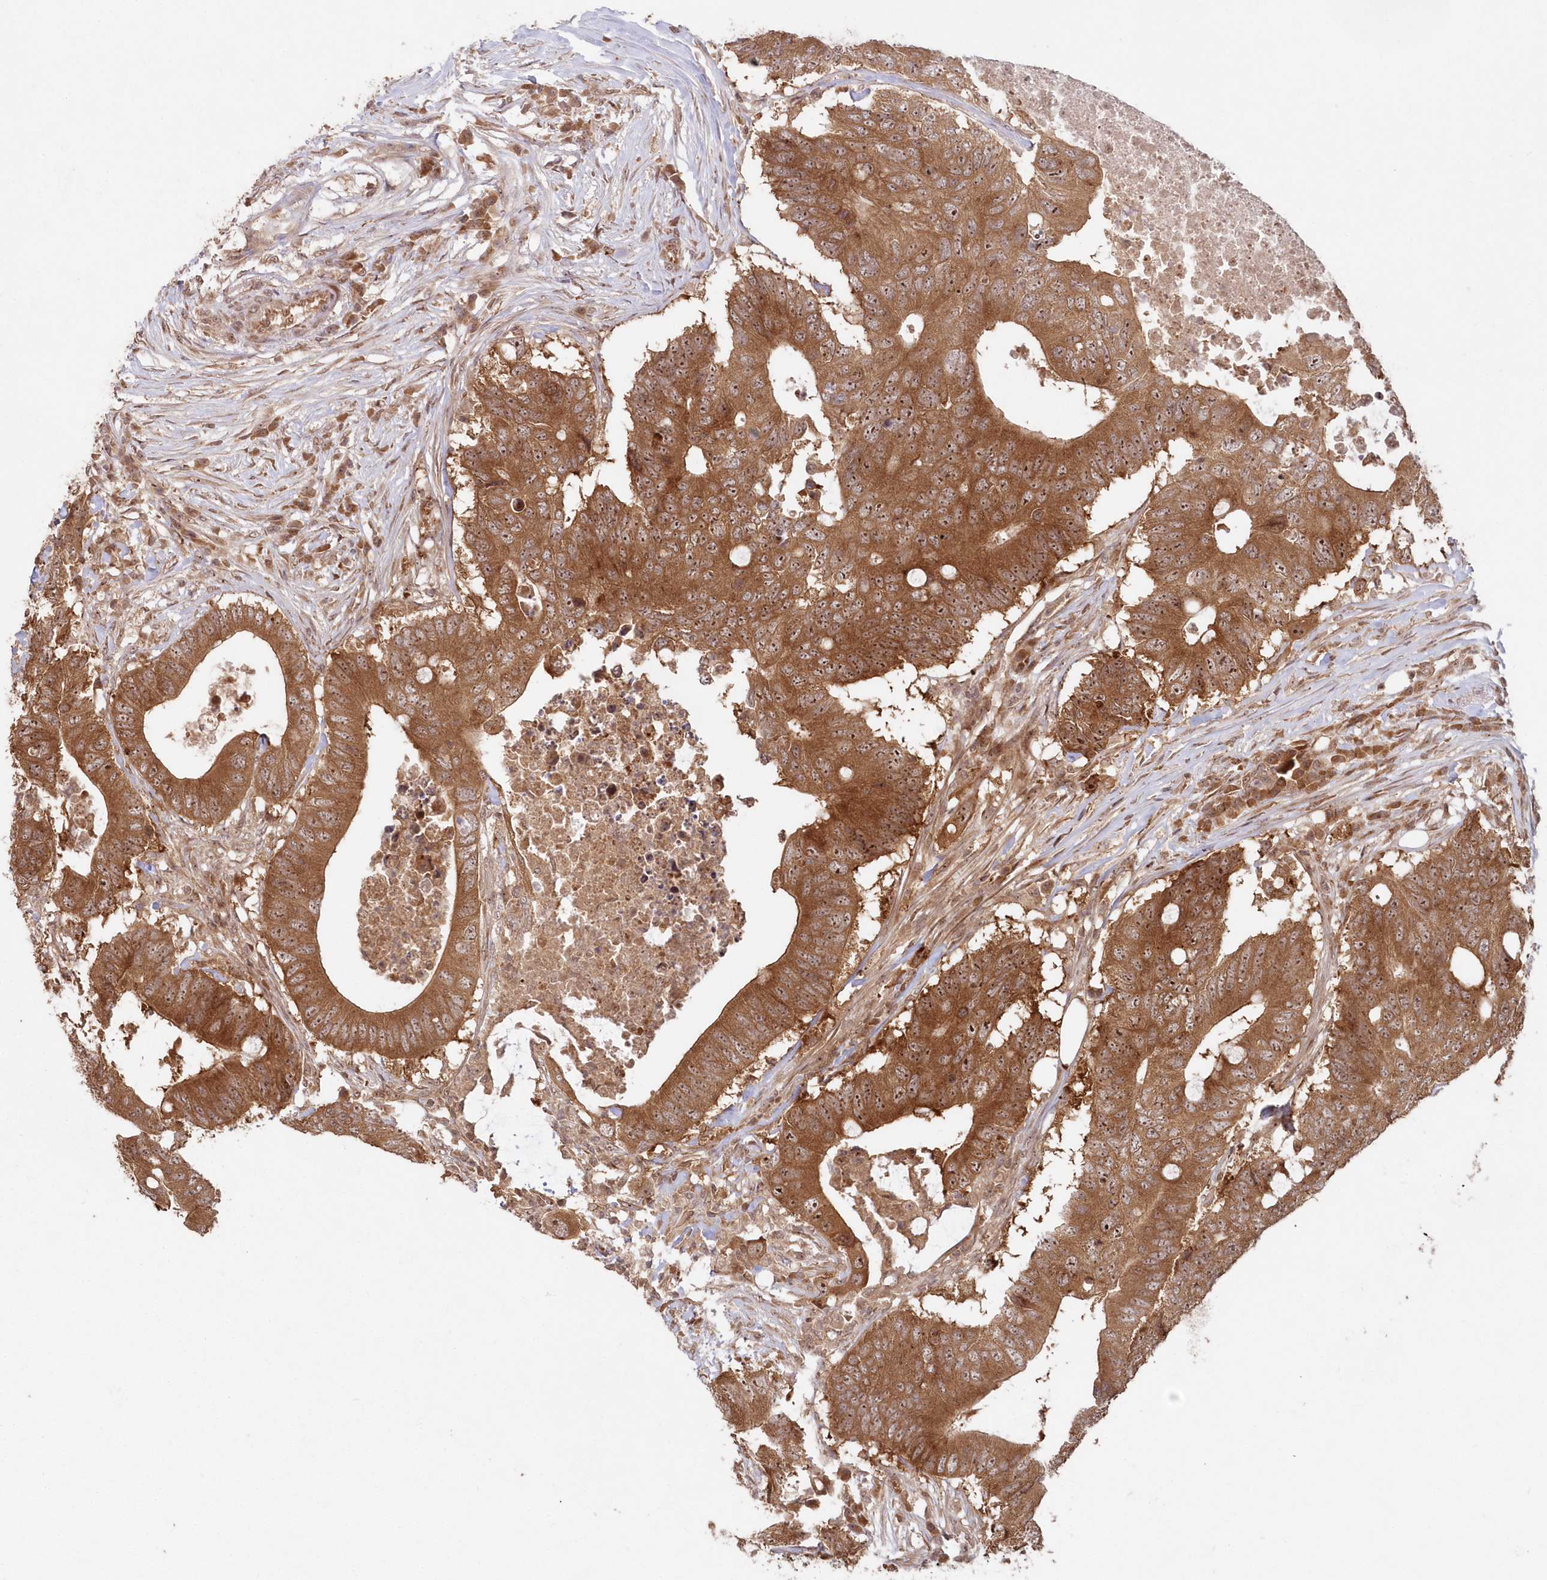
{"staining": {"intensity": "moderate", "quantity": ">75%", "location": "cytoplasmic/membranous,nuclear"}, "tissue": "colorectal cancer", "cell_type": "Tumor cells", "image_type": "cancer", "snomed": [{"axis": "morphology", "description": "Adenocarcinoma, NOS"}, {"axis": "topography", "description": "Colon"}], "caption": "Colorectal cancer was stained to show a protein in brown. There is medium levels of moderate cytoplasmic/membranous and nuclear expression in about >75% of tumor cells.", "gene": "SERINC1", "patient": {"sex": "male", "age": 71}}